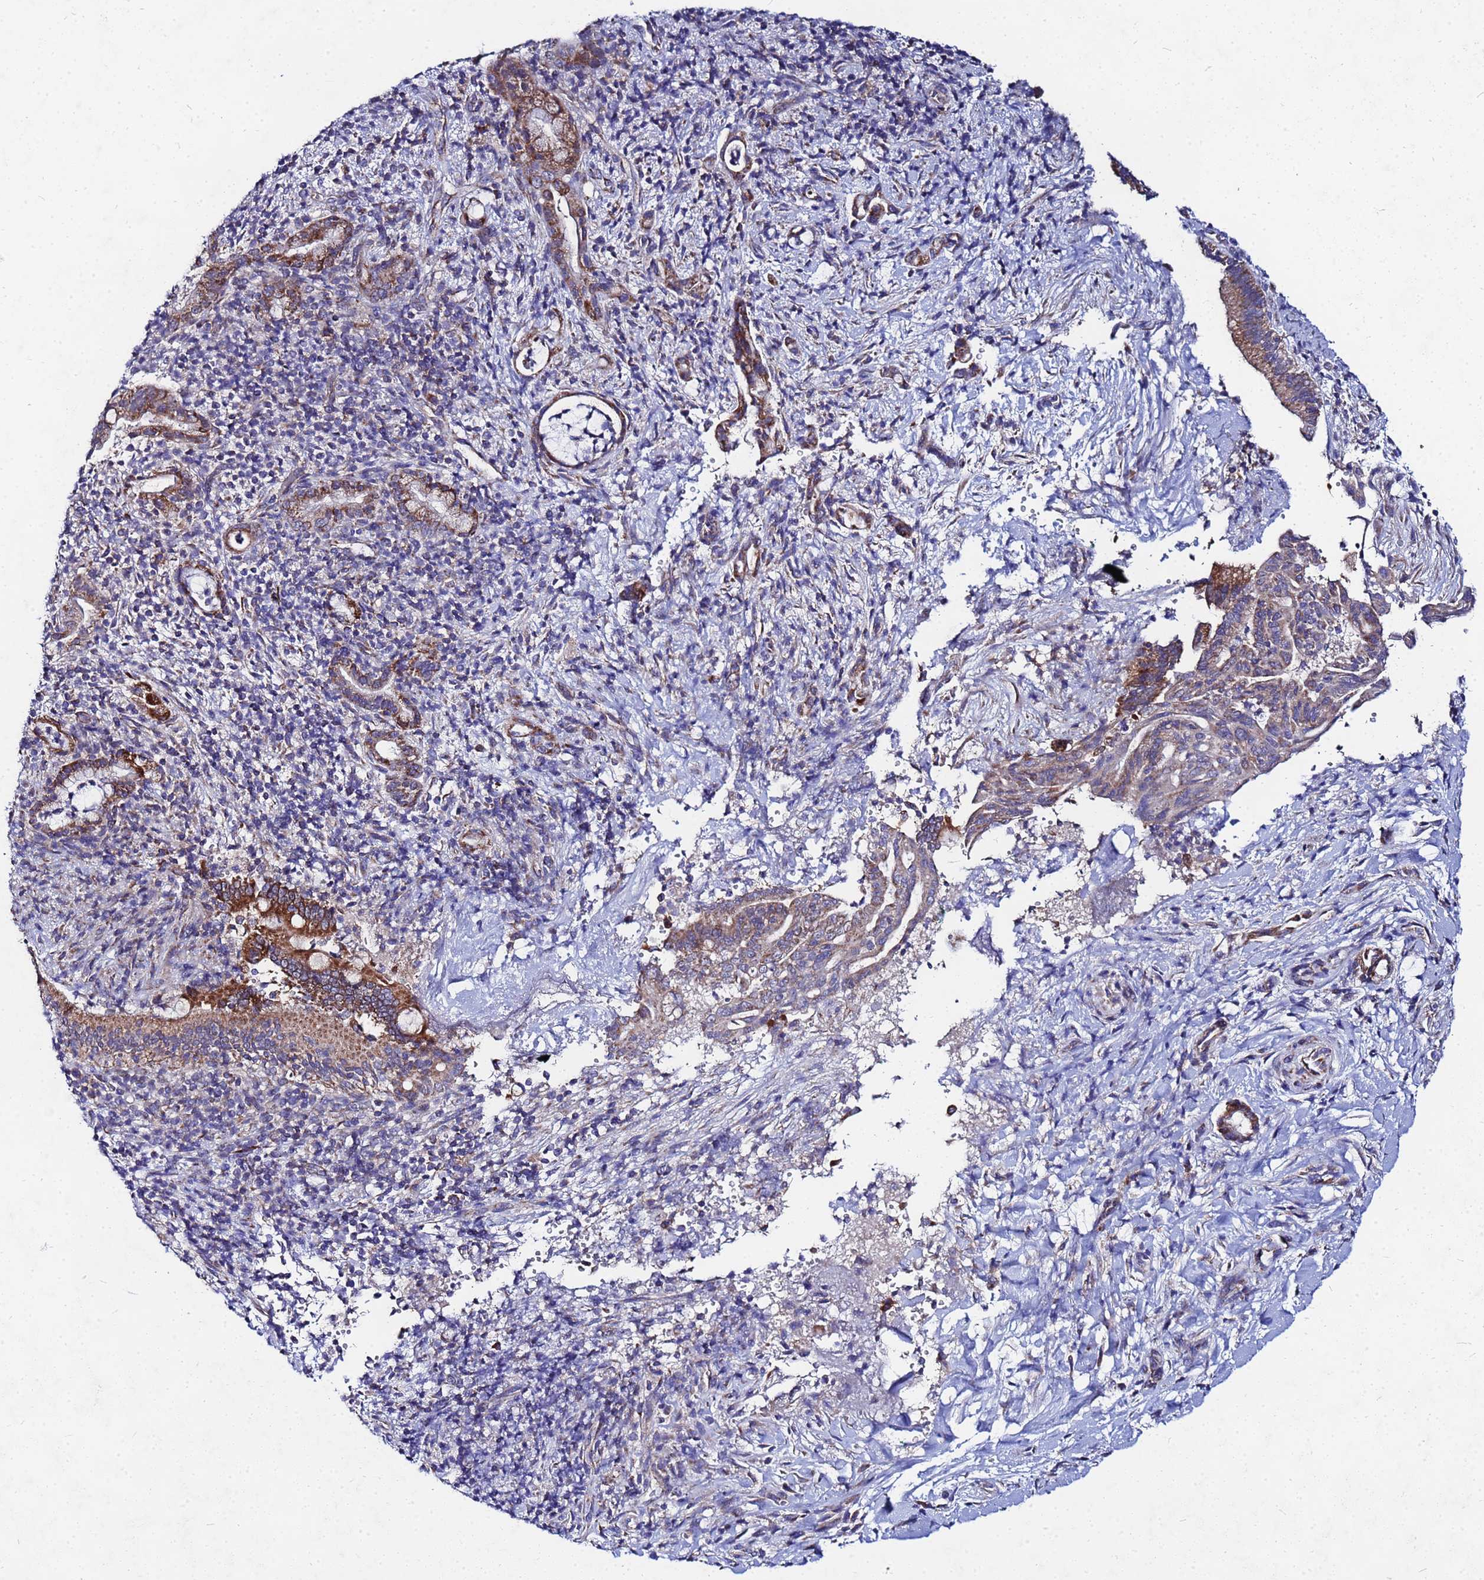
{"staining": {"intensity": "strong", "quantity": ">75%", "location": "cytoplasmic/membranous"}, "tissue": "pancreatic cancer", "cell_type": "Tumor cells", "image_type": "cancer", "snomed": [{"axis": "morphology", "description": "Normal tissue, NOS"}, {"axis": "morphology", "description": "Adenocarcinoma, NOS"}, {"axis": "topography", "description": "Pancreas"}], "caption": "Brown immunohistochemical staining in human adenocarcinoma (pancreatic) shows strong cytoplasmic/membranous expression in approximately >75% of tumor cells.", "gene": "FAHD2A", "patient": {"sex": "female", "age": 55}}